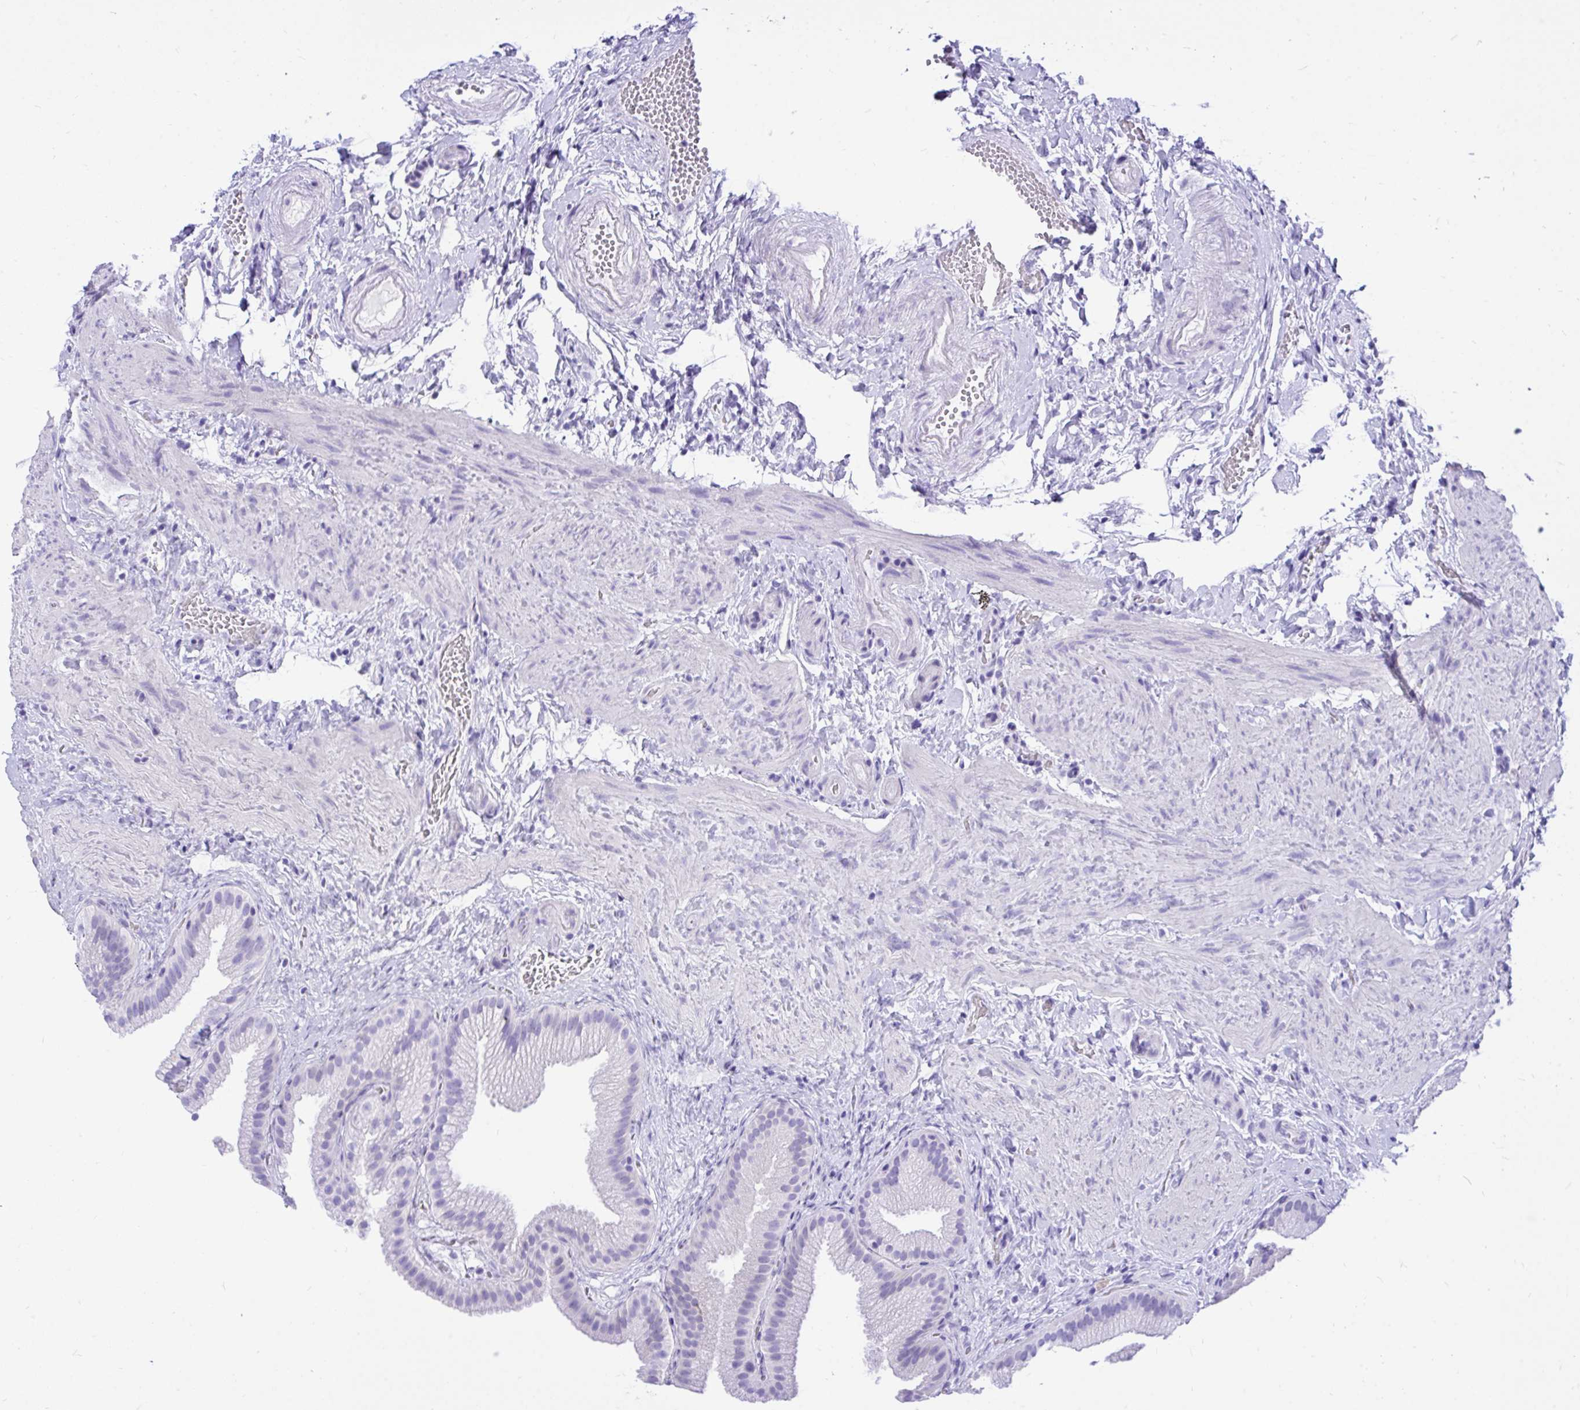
{"staining": {"intensity": "negative", "quantity": "none", "location": "none"}, "tissue": "gallbladder", "cell_type": "Glandular cells", "image_type": "normal", "snomed": [{"axis": "morphology", "description": "Normal tissue, NOS"}, {"axis": "topography", "description": "Gallbladder"}], "caption": "Image shows no protein positivity in glandular cells of normal gallbladder. (DAB (3,3'-diaminobenzidine) immunohistochemistry (IHC) visualized using brightfield microscopy, high magnification).", "gene": "MON1A", "patient": {"sex": "female", "age": 63}}